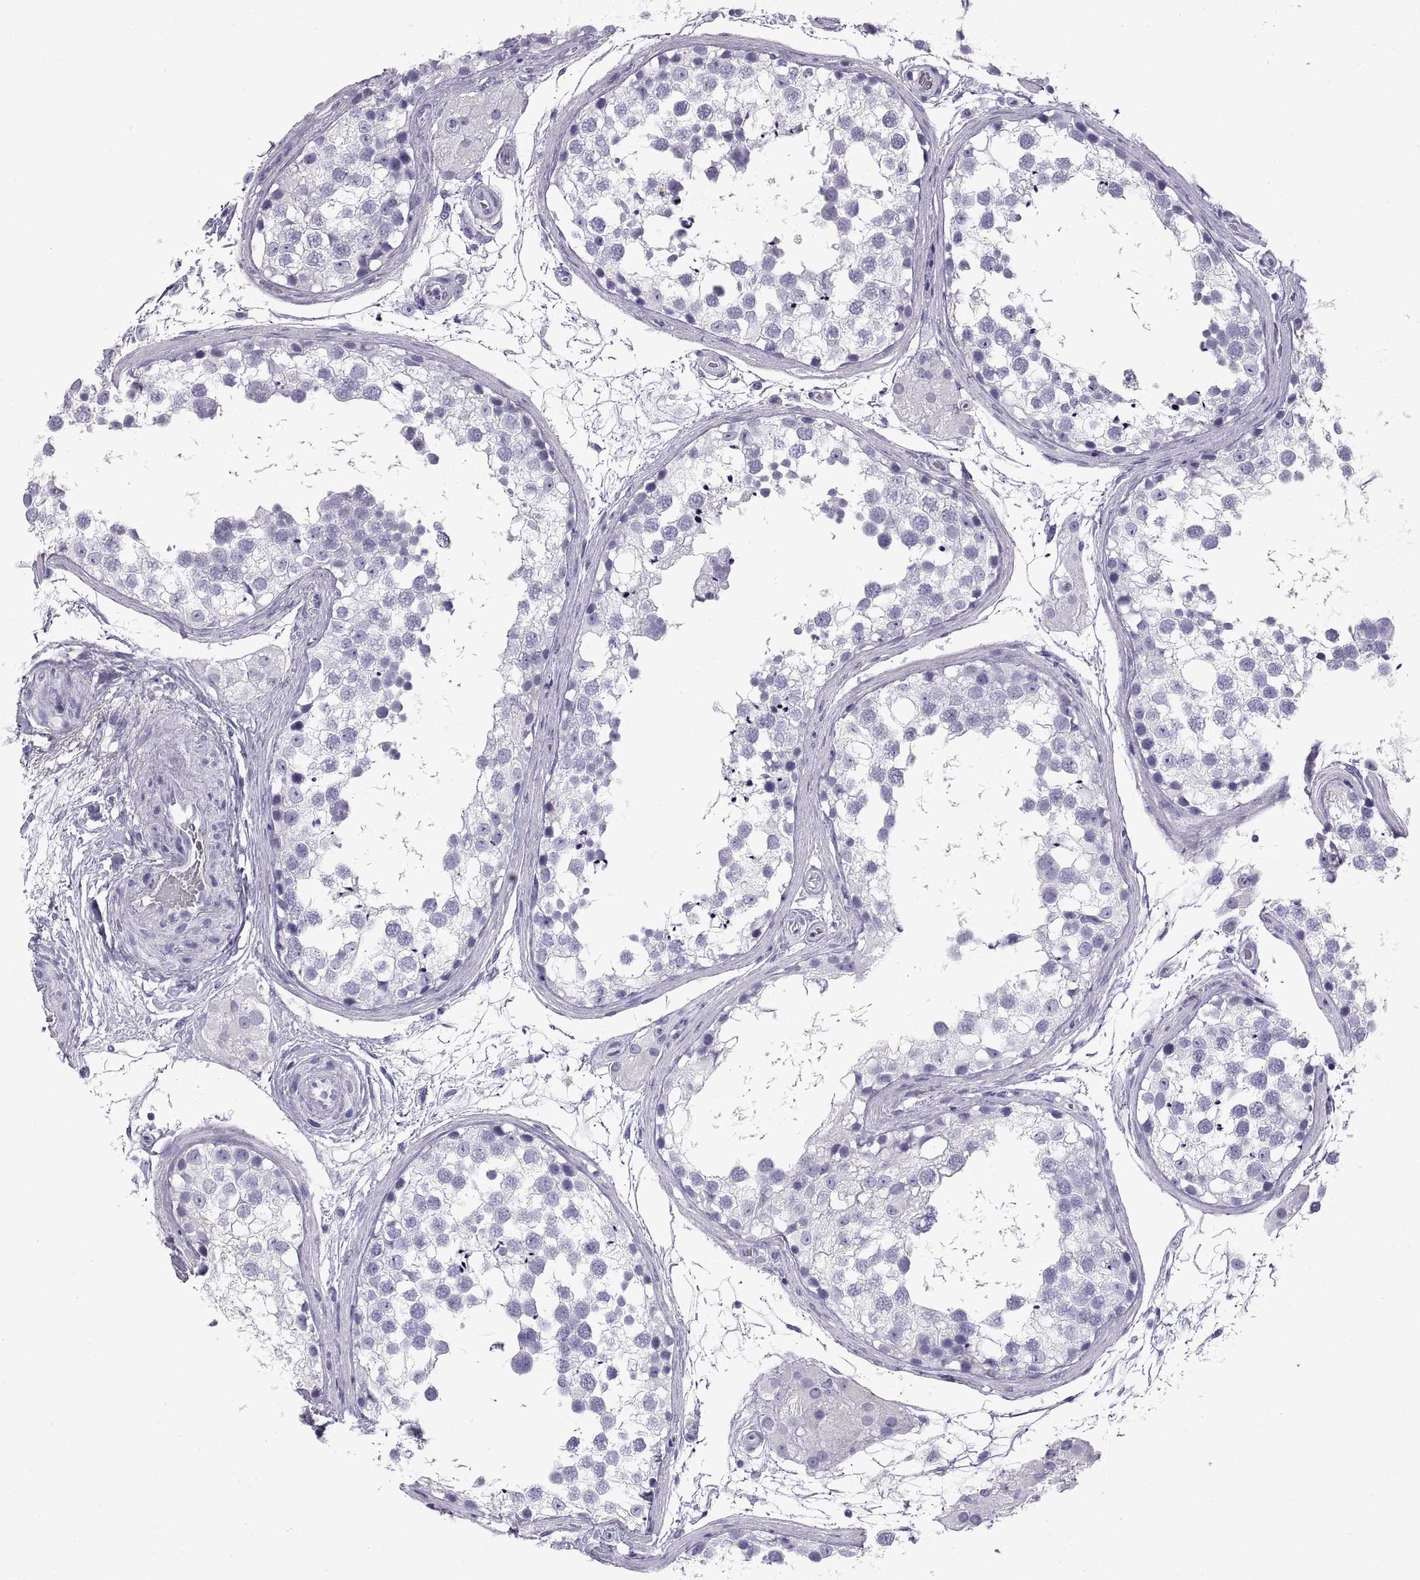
{"staining": {"intensity": "negative", "quantity": "none", "location": "none"}, "tissue": "testis", "cell_type": "Cells in seminiferous ducts", "image_type": "normal", "snomed": [{"axis": "morphology", "description": "Normal tissue, NOS"}, {"axis": "morphology", "description": "Seminoma, NOS"}, {"axis": "topography", "description": "Testis"}], "caption": "Cells in seminiferous ducts are negative for brown protein staining in unremarkable testis. The staining is performed using DAB (3,3'-diaminobenzidine) brown chromogen with nuclei counter-stained in using hematoxylin.", "gene": "RLBP1", "patient": {"sex": "male", "age": 65}}